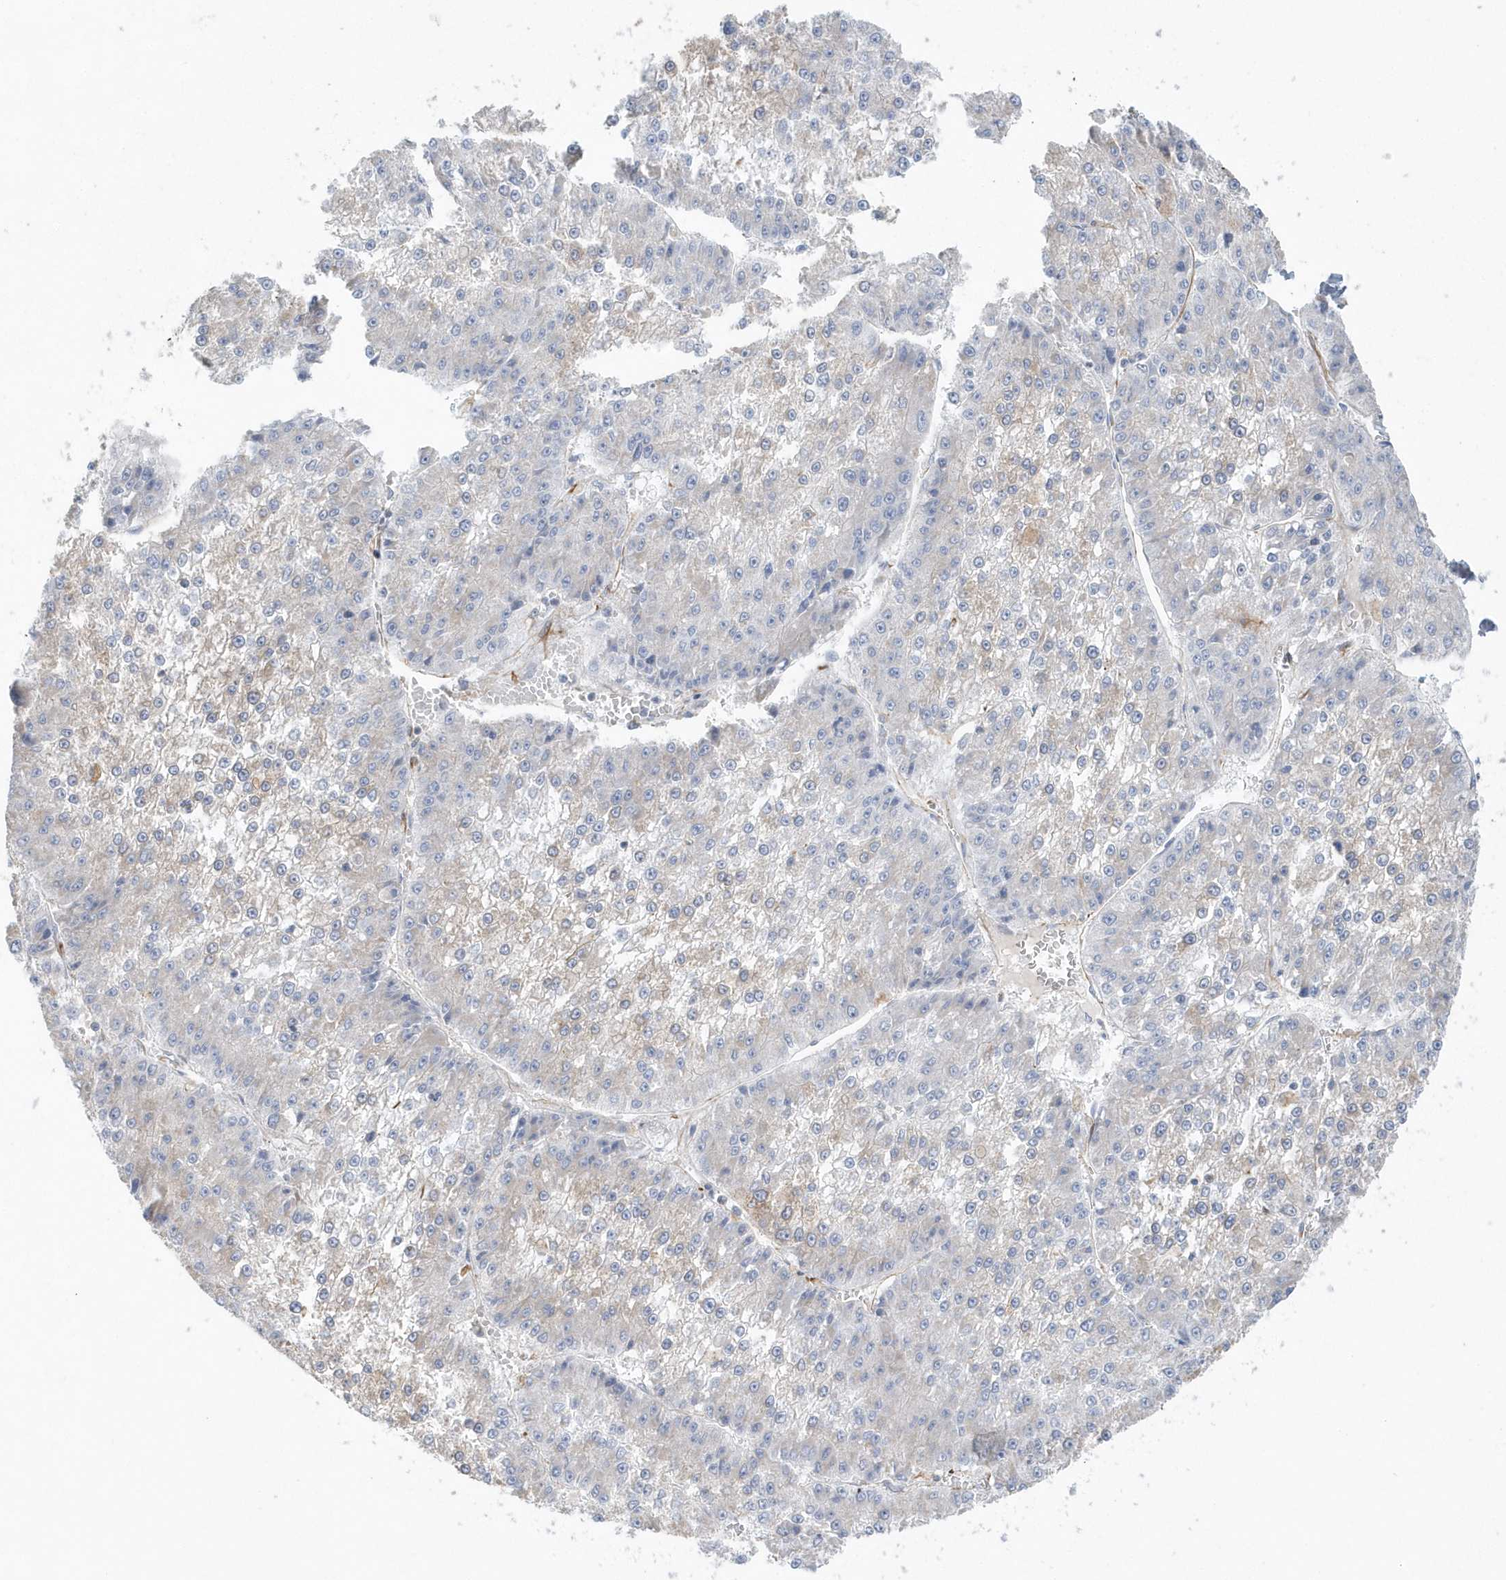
{"staining": {"intensity": "negative", "quantity": "none", "location": "none"}, "tissue": "liver cancer", "cell_type": "Tumor cells", "image_type": "cancer", "snomed": [{"axis": "morphology", "description": "Carcinoma, Hepatocellular, NOS"}, {"axis": "topography", "description": "Liver"}], "caption": "Human liver hepatocellular carcinoma stained for a protein using IHC shows no expression in tumor cells.", "gene": "RAB17", "patient": {"sex": "female", "age": 73}}